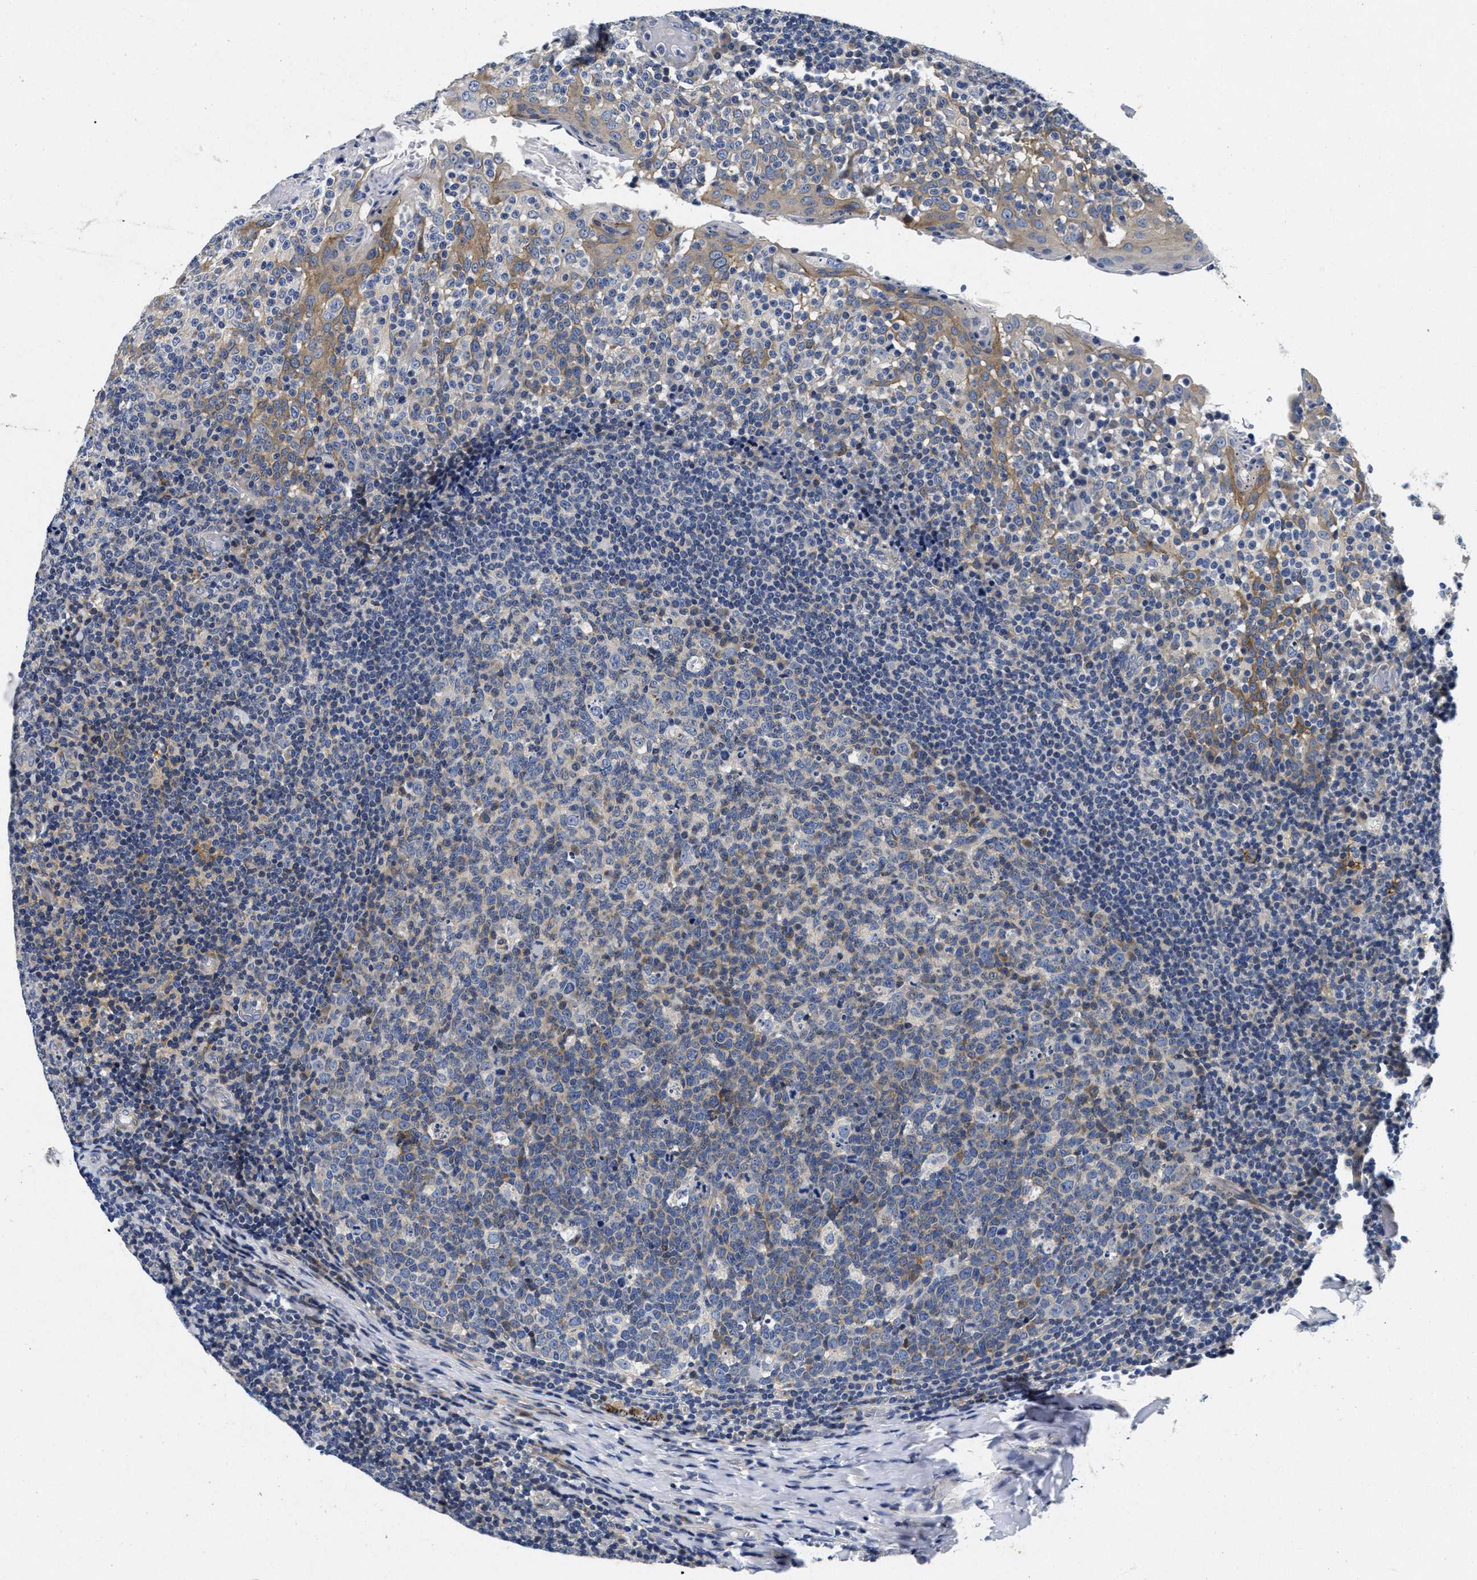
{"staining": {"intensity": "weak", "quantity": "25%-75%", "location": "cytoplasmic/membranous"}, "tissue": "tonsil", "cell_type": "Germinal center cells", "image_type": "normal", "snomed": [{"axis": "morphology", "description": "Normal tissue, NOS"}, {"axis": "topography", "description": "Tonsil"}], "caption": "Immunohistochemistry (DAB (3,3'-diaminobenzidine)) staining of unremarkable tonsil shows weak cytoplasmic/membranous protein positivity in approximately 25%-75% of germinal center cells.", "gene": "LAD1", "patient": {"sex": "female", "age": 19}}